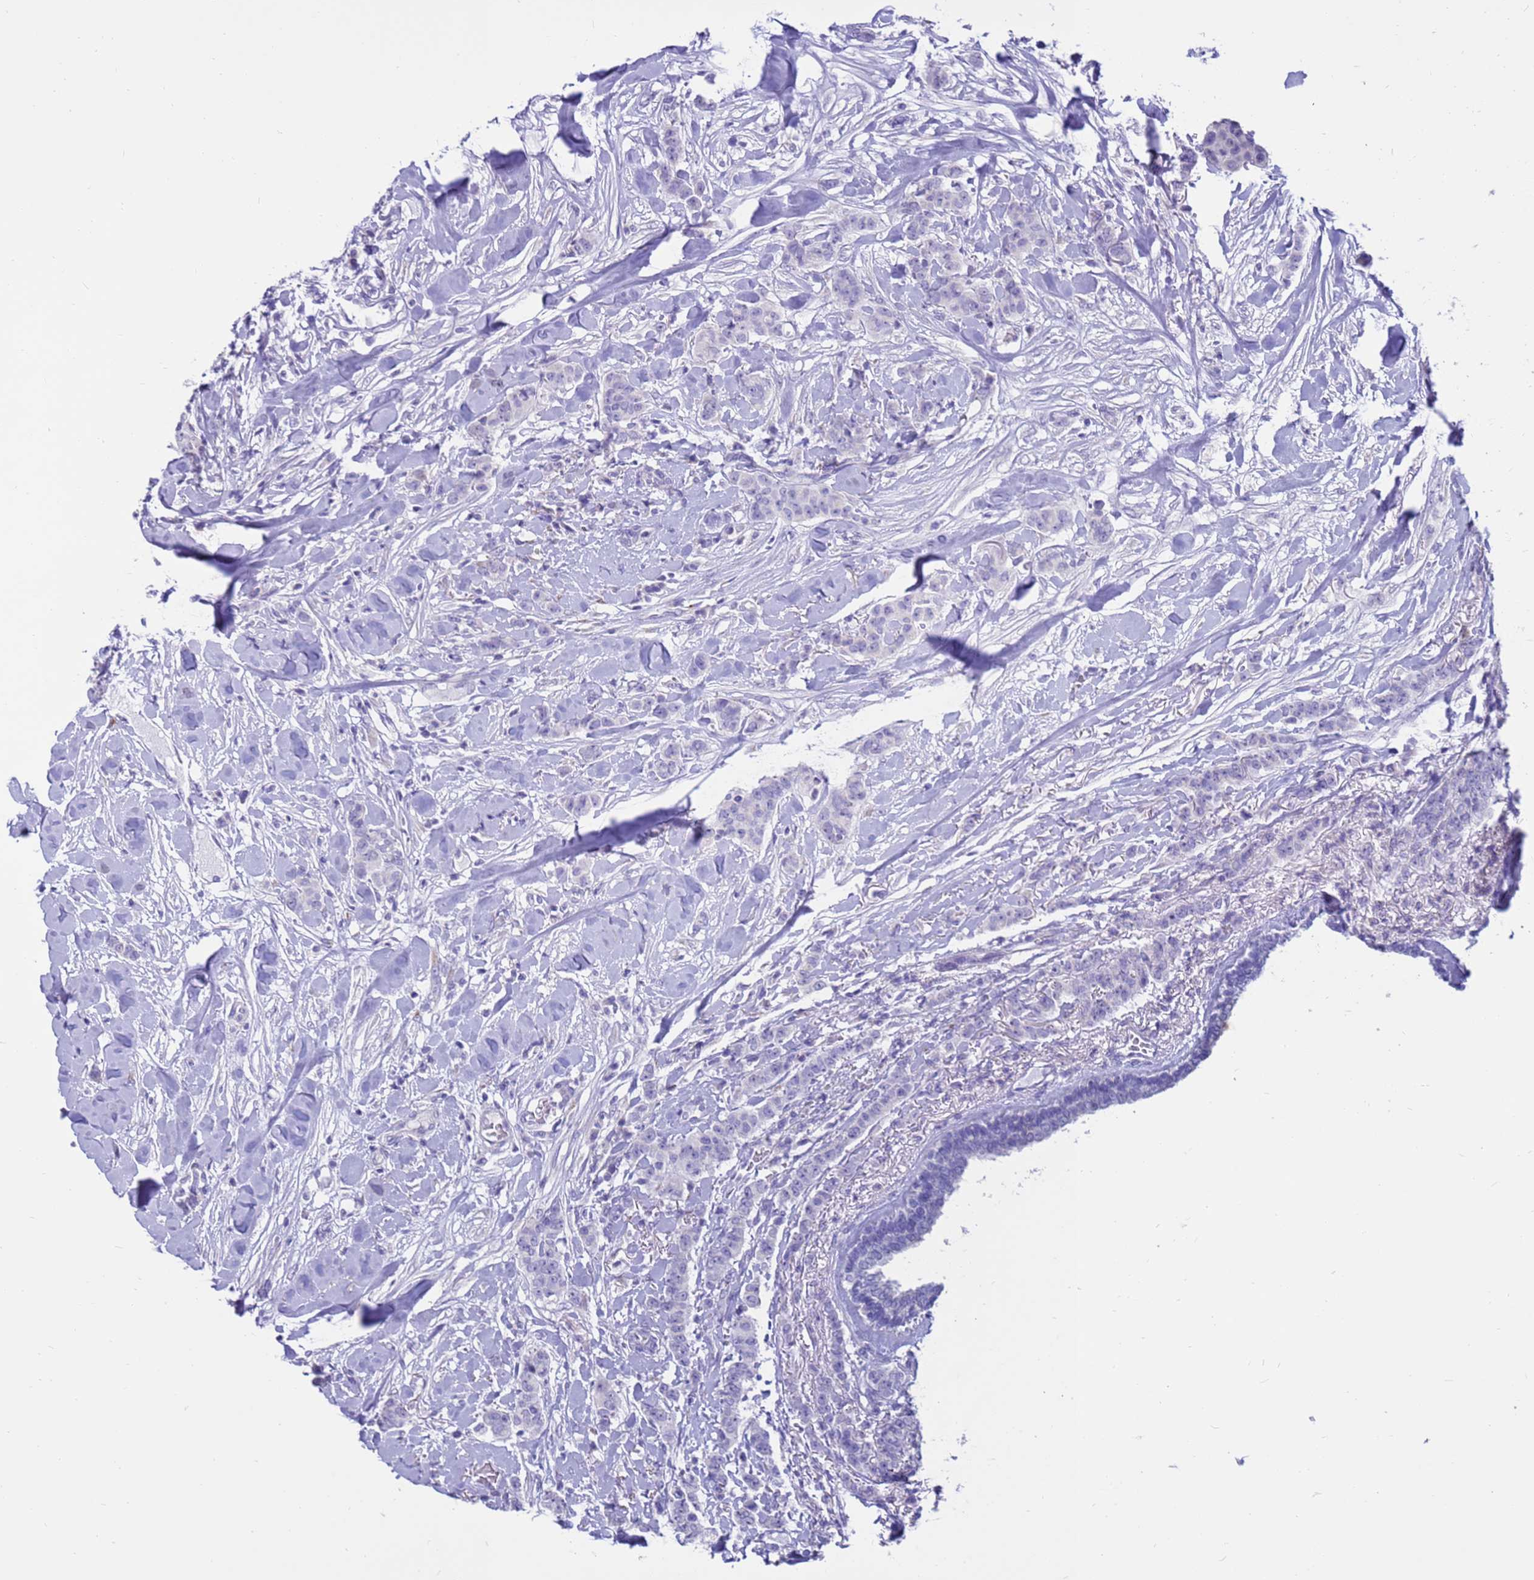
{"staining": {"intensity": "negative", "quantity": "none", "location": "none"}, "tissue": "breast cancer", "cell_type": "Tumor cells", "image_type": "cancer", "snomed": [{"axis": "morphology", "description": "Duct carcinoma"}, {"axis": "topography", "description": "Breast"}], "caption": "Human invasive ductal carcinoma (breast) stained for a protein using immunohistochemistry shows no expression in tumor cells.", "gene": "PDE10A", "patient": {"sex": "female", "age": 40}}